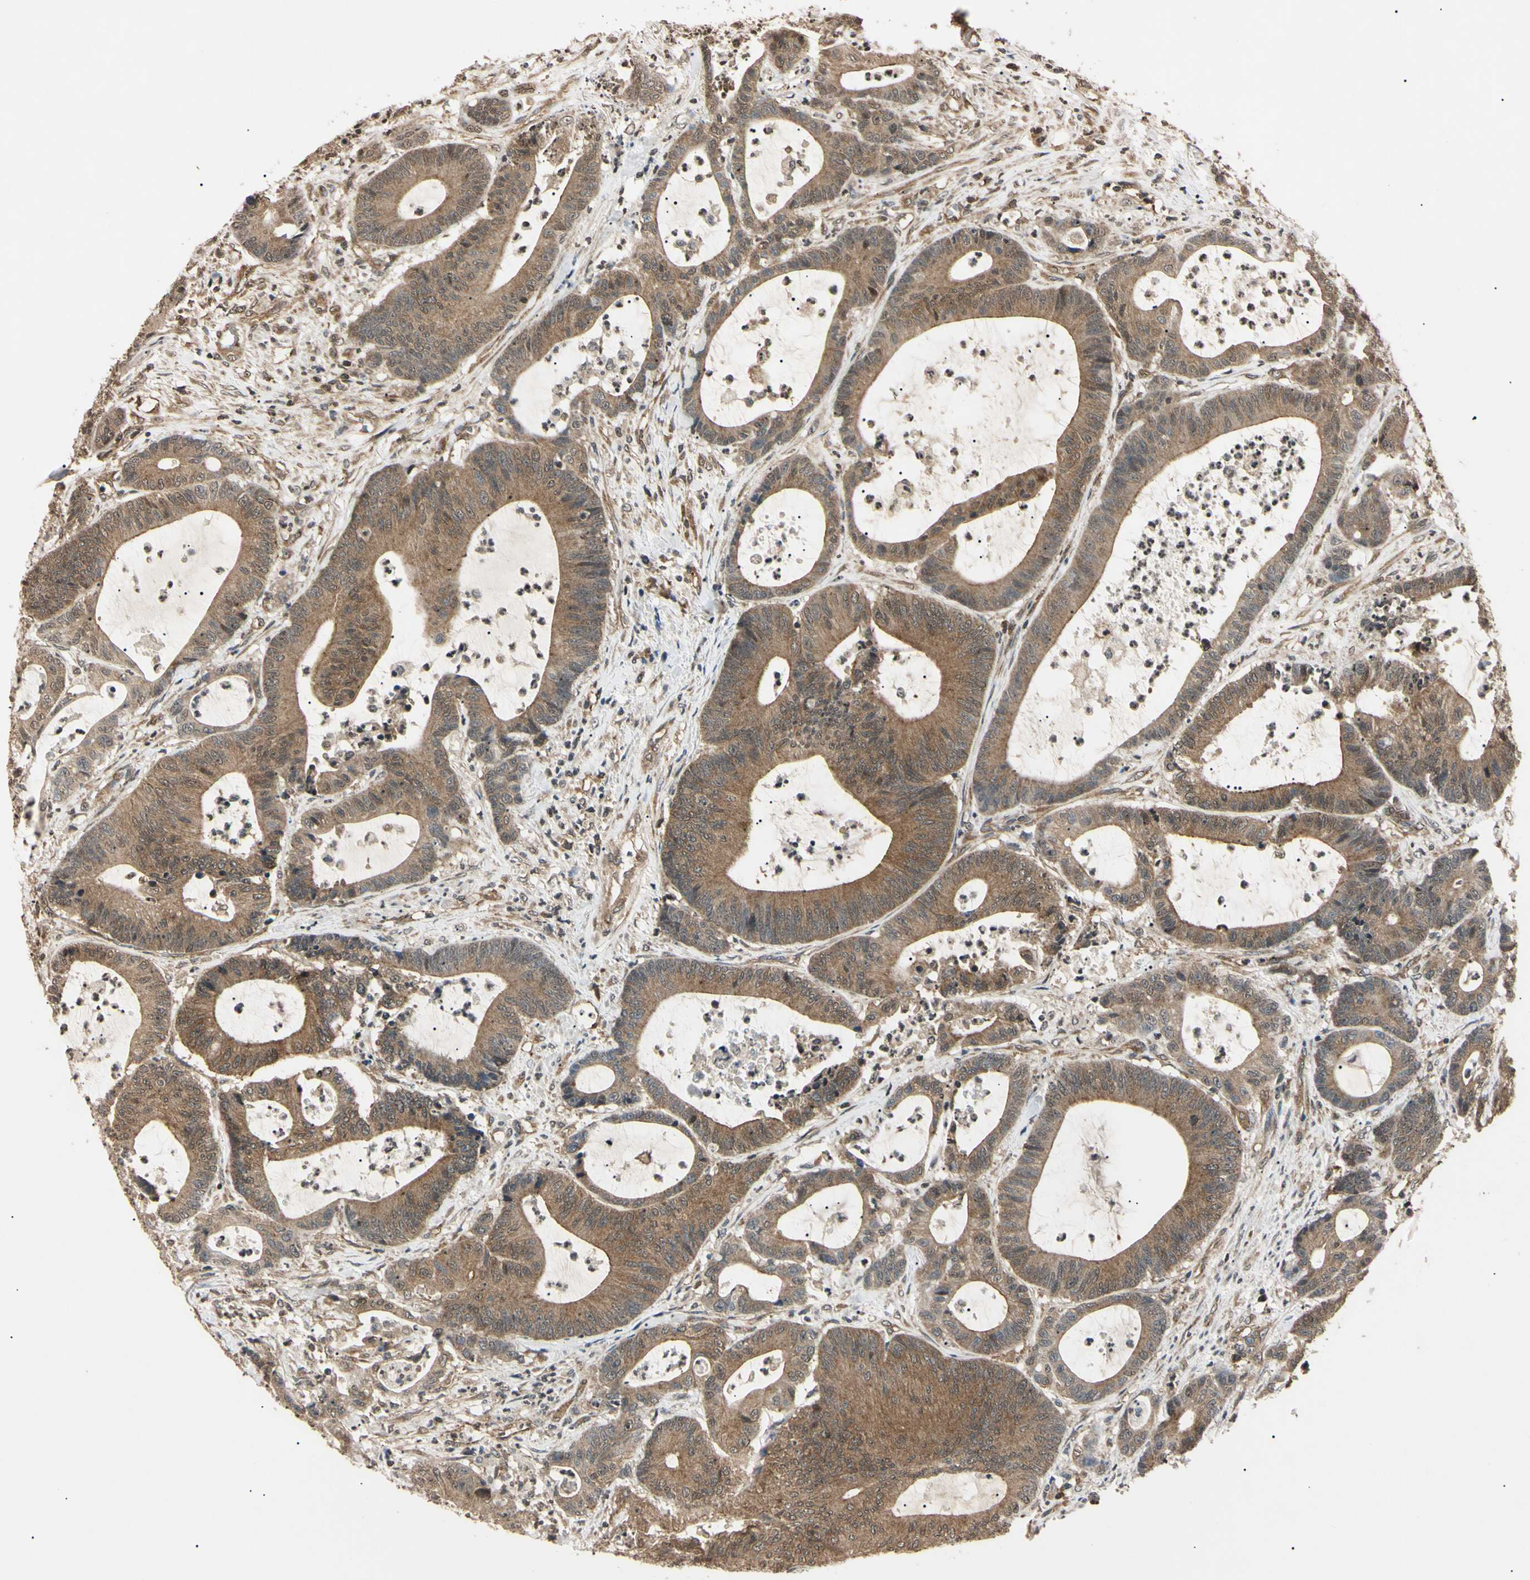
{"staining": {"intensity": "moderate", "quantity": ">75%", "location": "cytoplasmic/membranous"}, "tissue": "colorectal cancer", "cell_type": "Tumor cells", "image_type": "cancer", "snomed": [{"axis": "morphology", "description": "Adenocarcinoma, NOS"}, {"axis": "topography", "description": "Colon"}], "caption": "Immunohistochemistry image of human adenocarcinoma (colorectal) stained for a protein (brown), which shows medium levels of moderate cytoplasmic/membranous positivity in approximately >75% of tumor cells.", "gene": "EPN1", "patient": {"sex": "female", "age": 84}}